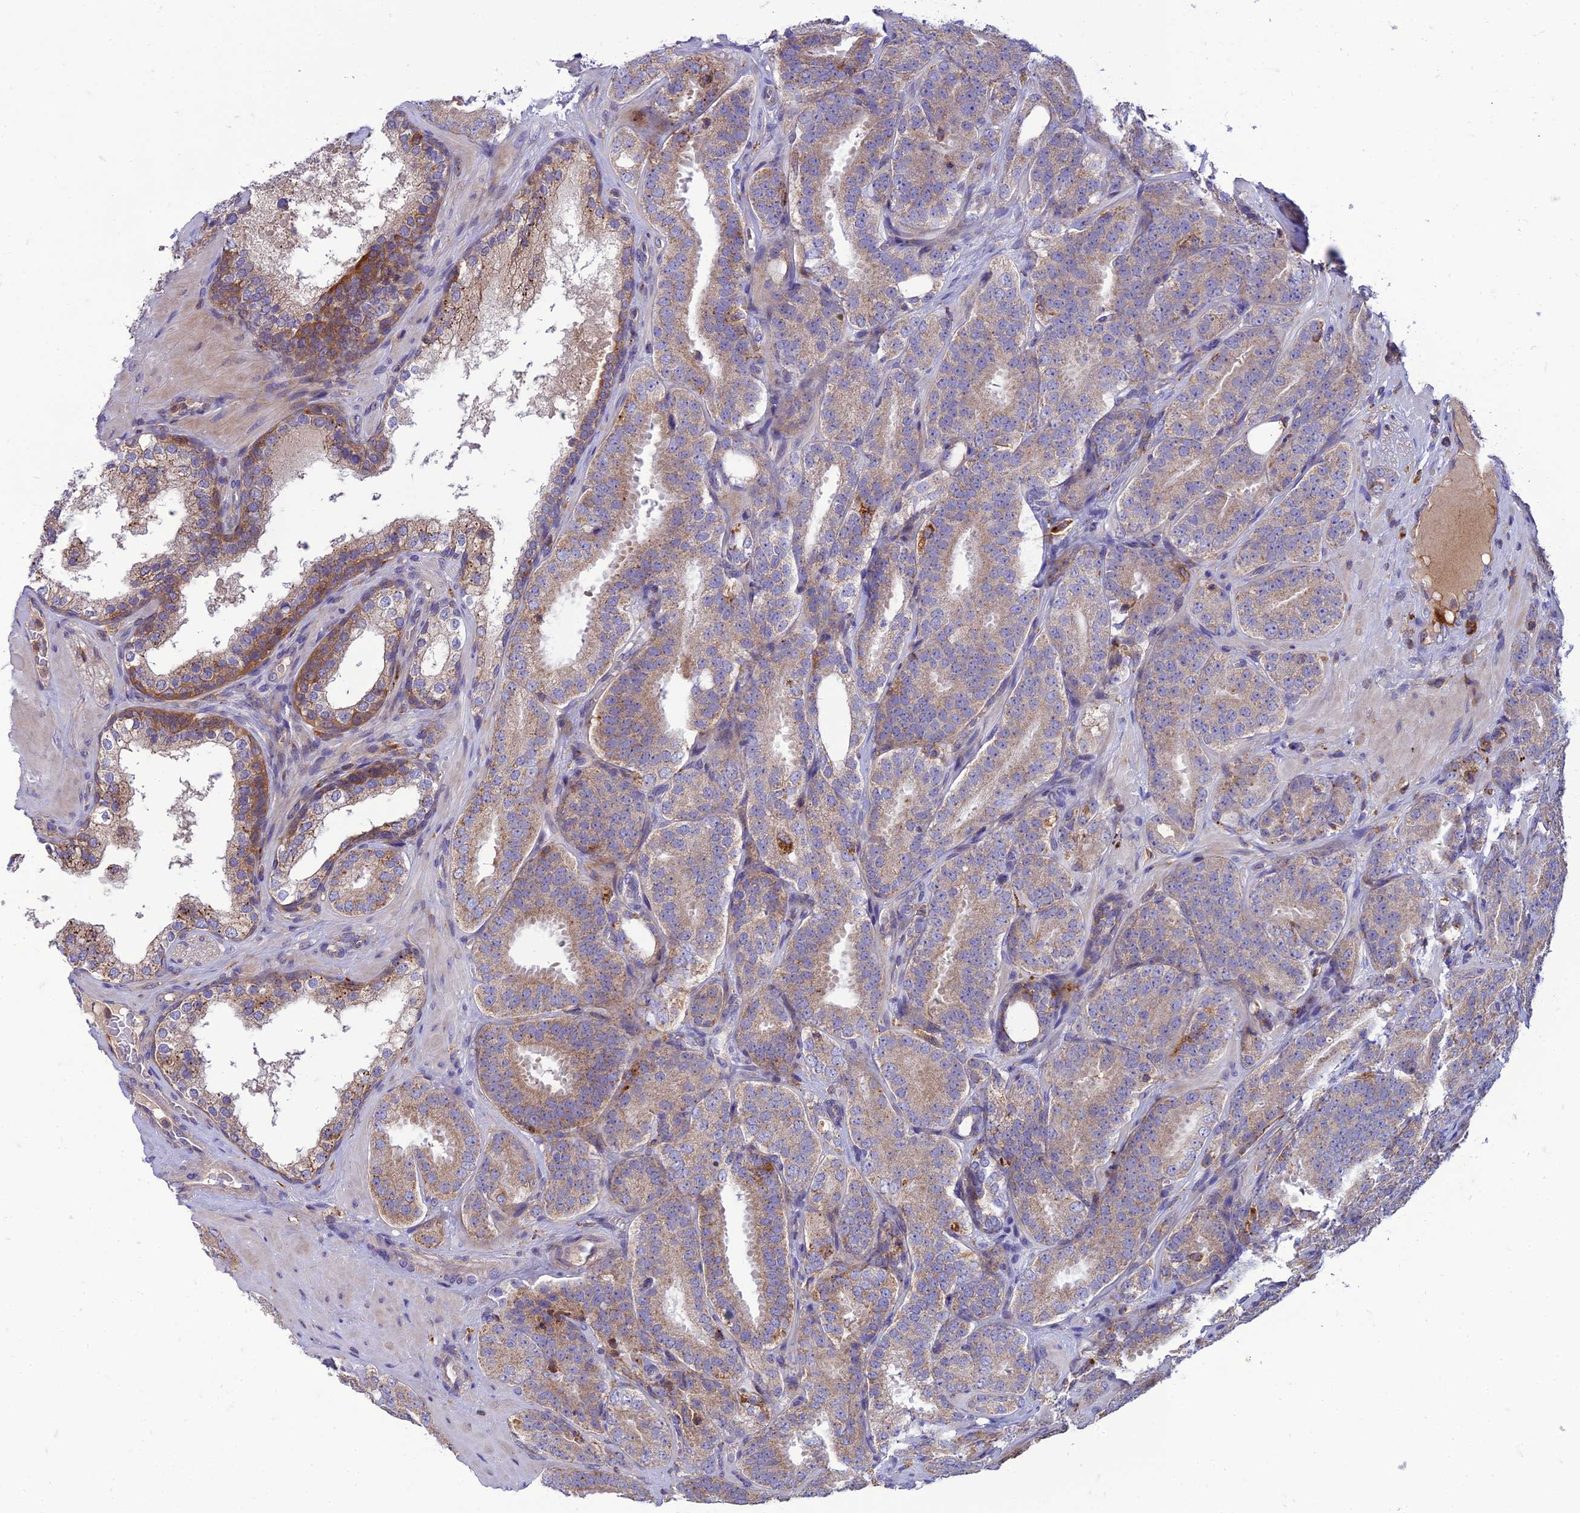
{"staining": {"intensity": "moderate", "quantity": ">75%", "location": "cytoplasmic/membranous"}, "tissue": "prostate cancer", "cell_type": "Tumor cells", "image_type": "cancer", "snomed": [{"axis": "morphology", "description": "Adenocarcinoma, High grade"}, {"axis": "topography", "description": "Prostate"}], "caption": "Human prostate cancer (high-grade adenocarcinoma) stained for a protein (brown) reveals moderate cytoplasmic/membranous positive staining in about >75% of tumor cells.", "gene": "IRAK3", "patient": {"sex": "male", "age": 63}}